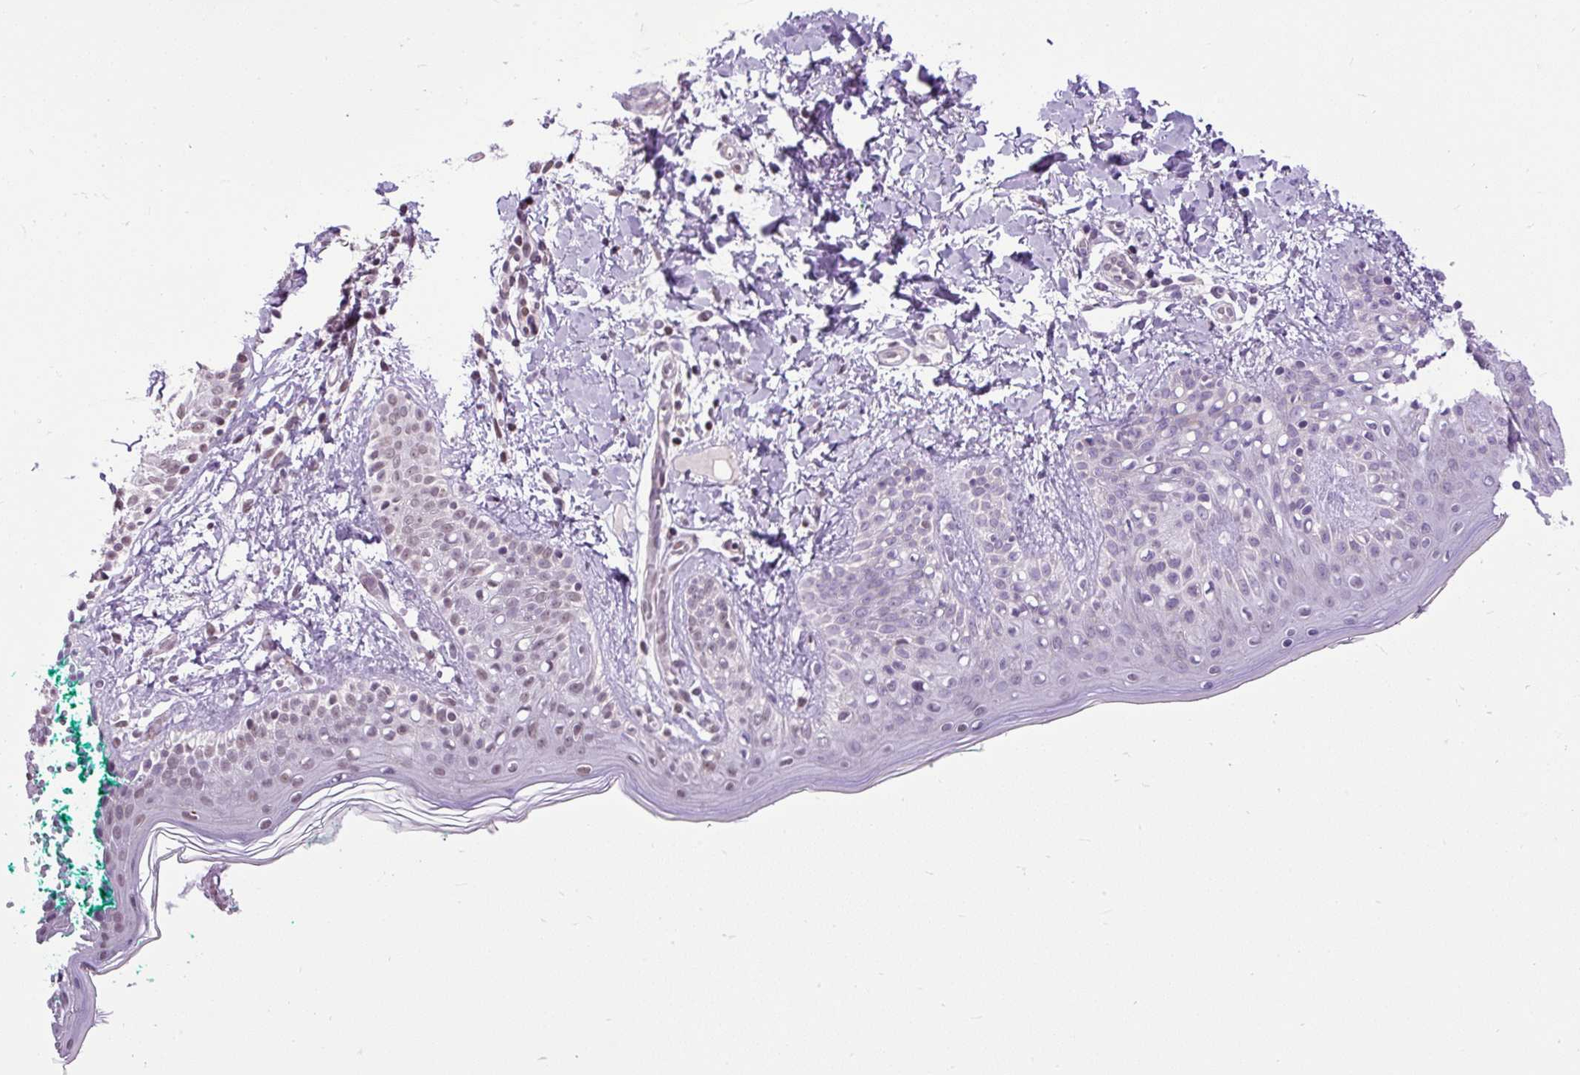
{"staining": {"intensity": "negative", "quantity": "none", "location": "none"}, "tissue": "skin", "cell_type": "Fibroblasts", "image_type": "normal", "snomed": [{"axis": "morphology", "description": "Normal tissue, NOS"}, {"axis": "topography", "description": "Skin"}], "caption": "IHC image of benign skin: human skin stained with DAB shows no significant protein staining in fibroblasts.", "gene": "ZNF197", "patient": {"sex": "male", "age": 16}}